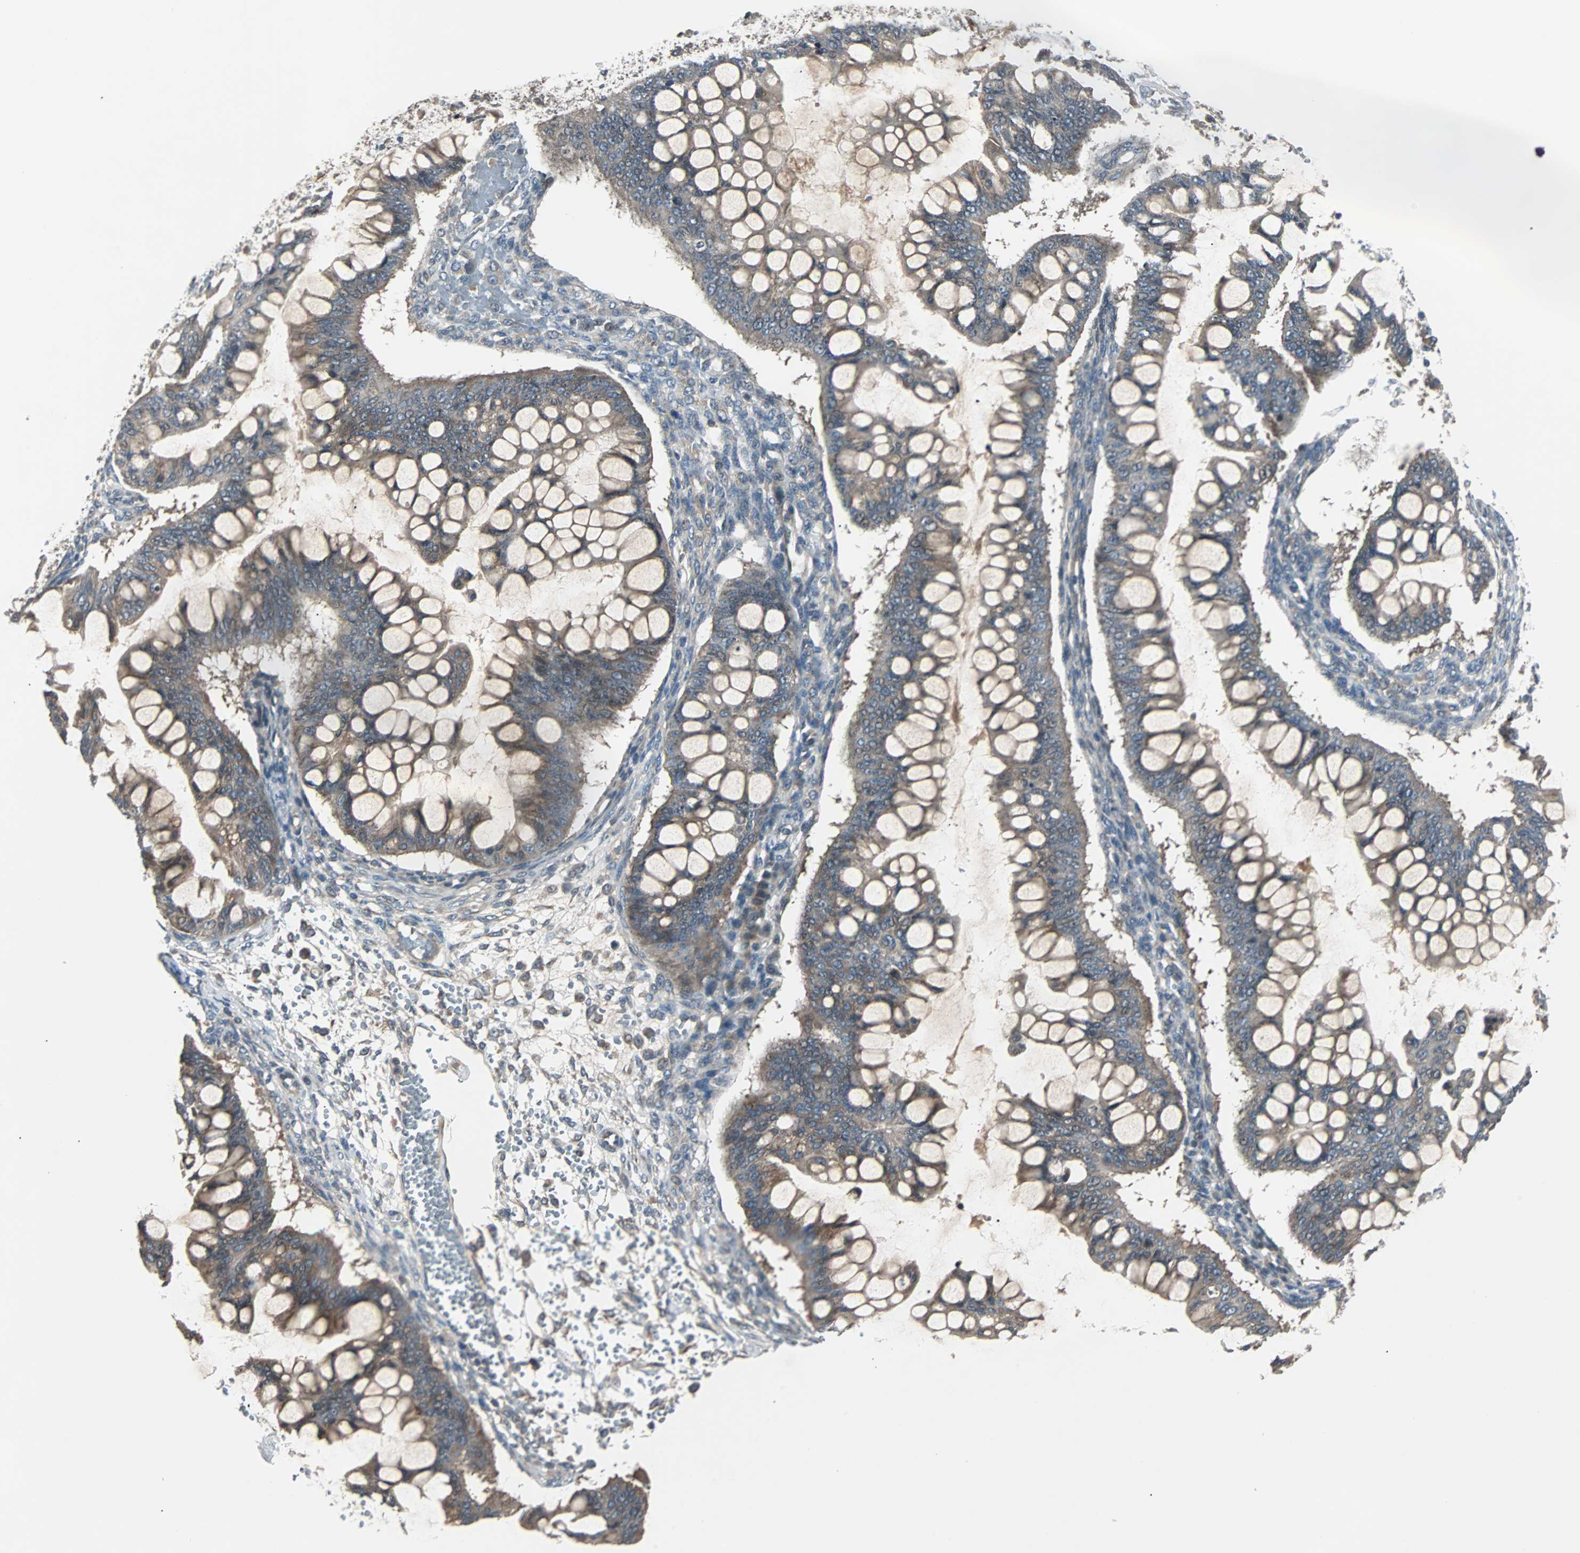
{"staining": {"intensity": "moderate", "quantity": ">75%", "location": "cytoplasmic/membranous"}, "tissue": "ovarian cancer", "cell_type": "Tumor cells", "image_type": "cancer", "snomed": [{"axis": "morphology", "description": "Cystadenocarcinoma, mucinous, NOS"}, {"axis": "topography", "description": "Ovary"}], "caption": "Human ovarian cancer stained for a protein (brown) exhibits moderate cytoplasmic/membranous positive positivity in approximately >75% of tumor cells.", "gene": "ARF1", "patient": {"sex": "female", "age": 73}}